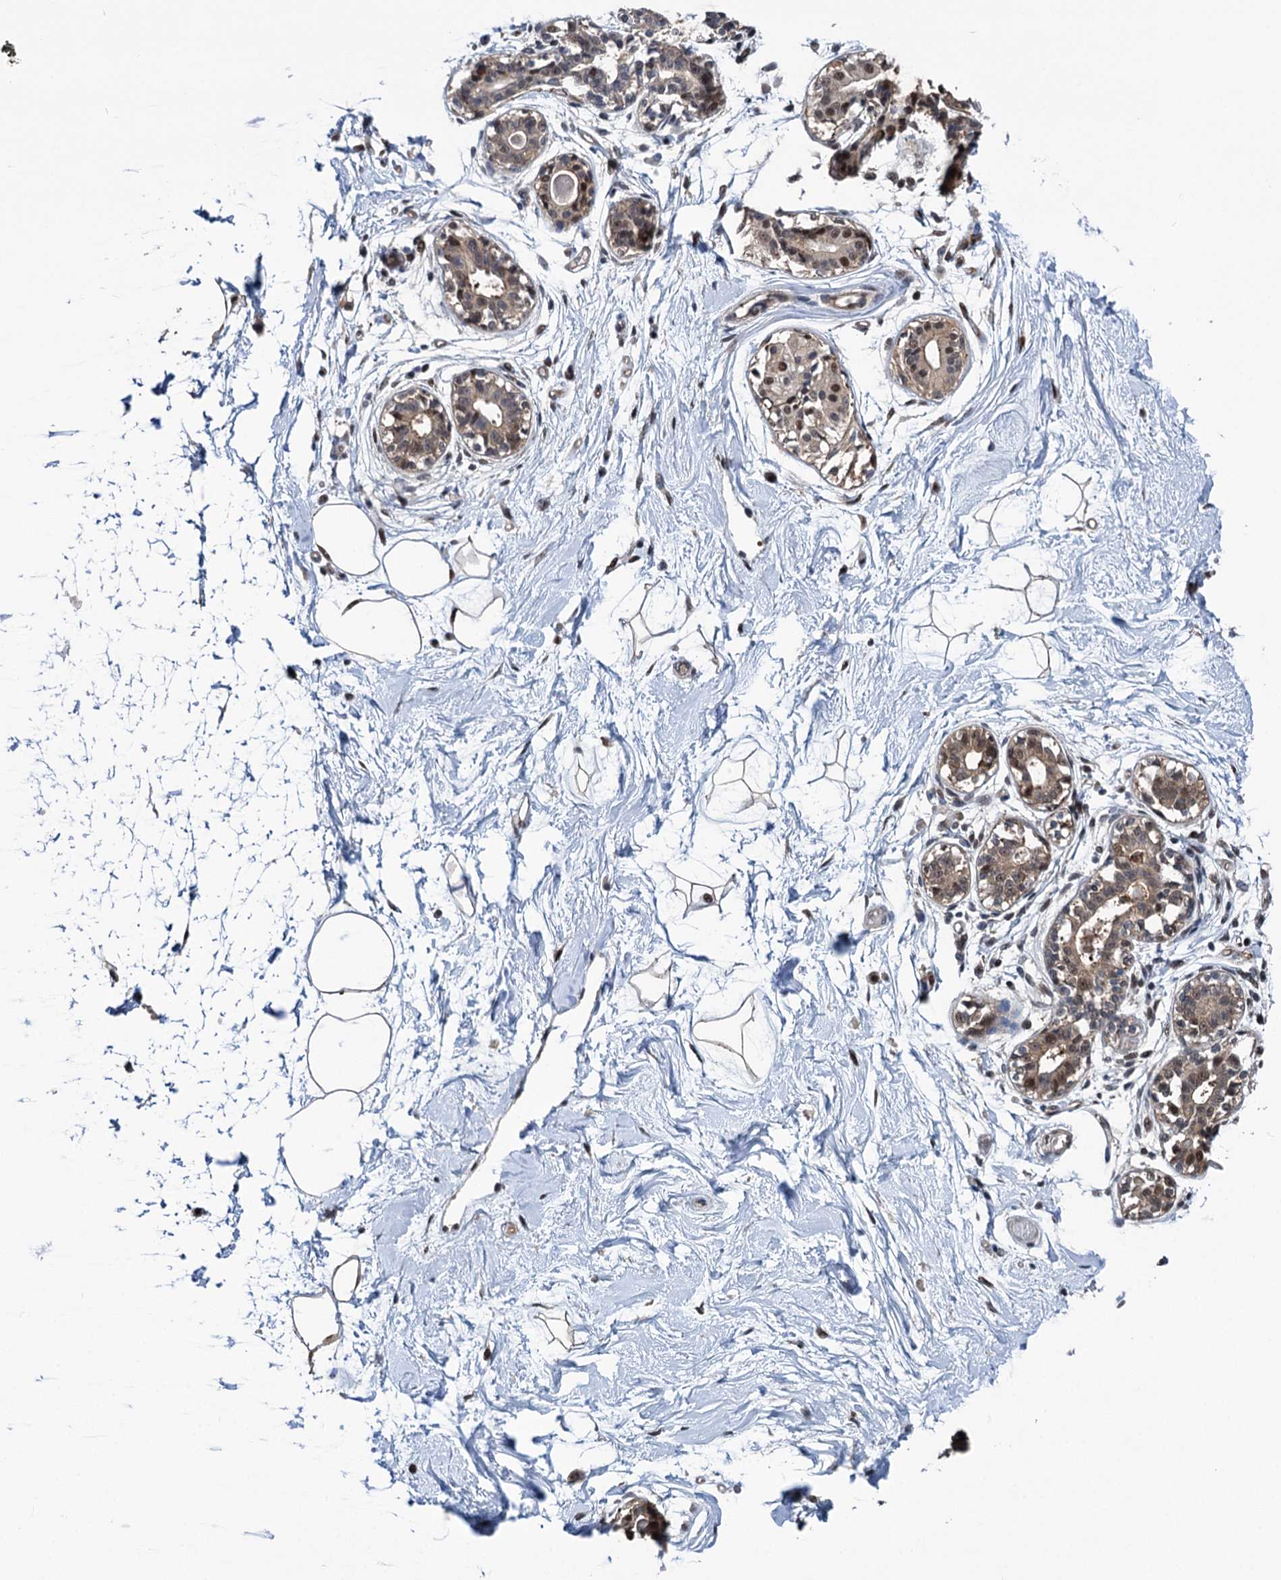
{"staining": {"intensity": "moderate", "quantity": "25%-75%", "location": "cytoplasmic/membranous"}, "tissue": "breast", "cell_type": "Adipocytes", "image_type": "normal", "snomed": [{"axis": "morphology", "description": "Normal tissue, NOS"}, {"axis": "topography", "description": "Breast"}], "caption": "Adipocytes reveal moderate cytoplasmic/membranous staining in about 25%-75% of cells in unremarkable breast.", "gene": "GPBP1", "patient": {"sex": "female", "age": 45}}